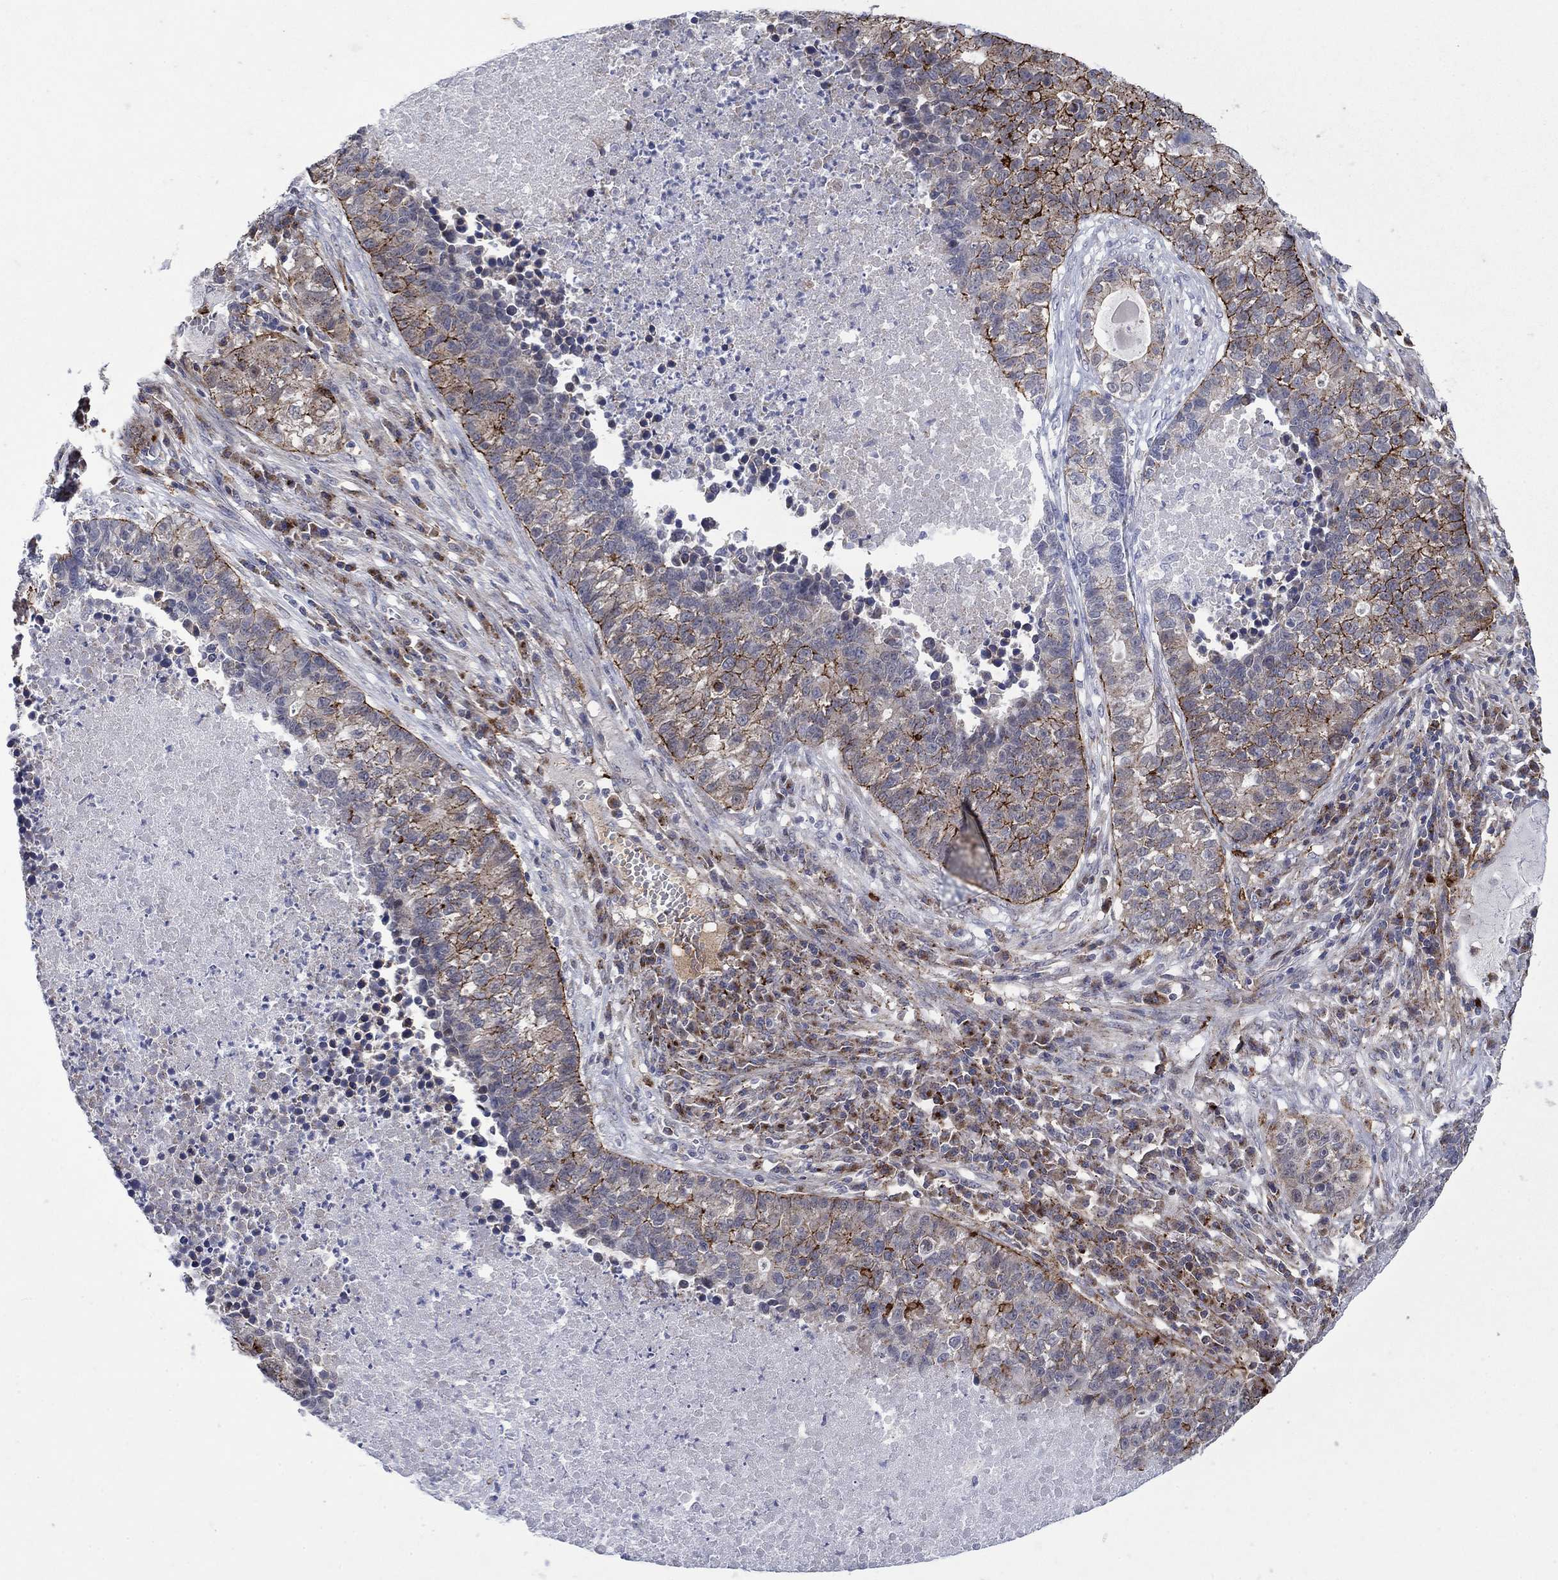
{"staining": {"intensity": "strong", "quantity": "<25%", "location": "cytoplasmic/membranous"}, "tissue": "lung cancer", "cell_type": "Tumor cells", "image_type": "cancer", "snomed": [{"axis": "morphology", "description": "Adenocarcinoma, NOS"}, {"axis": "topography", "description": "Lung"}], "caption": "Immunohistochemistry (IHC) of adenocarcinoma (lung) exhibits medium levels of strong cytoplasmic/membranous positivity in approximately <25% of tumor cells.", "gene": "SDC1", "patient": {"sex": "male", "age": 57}}